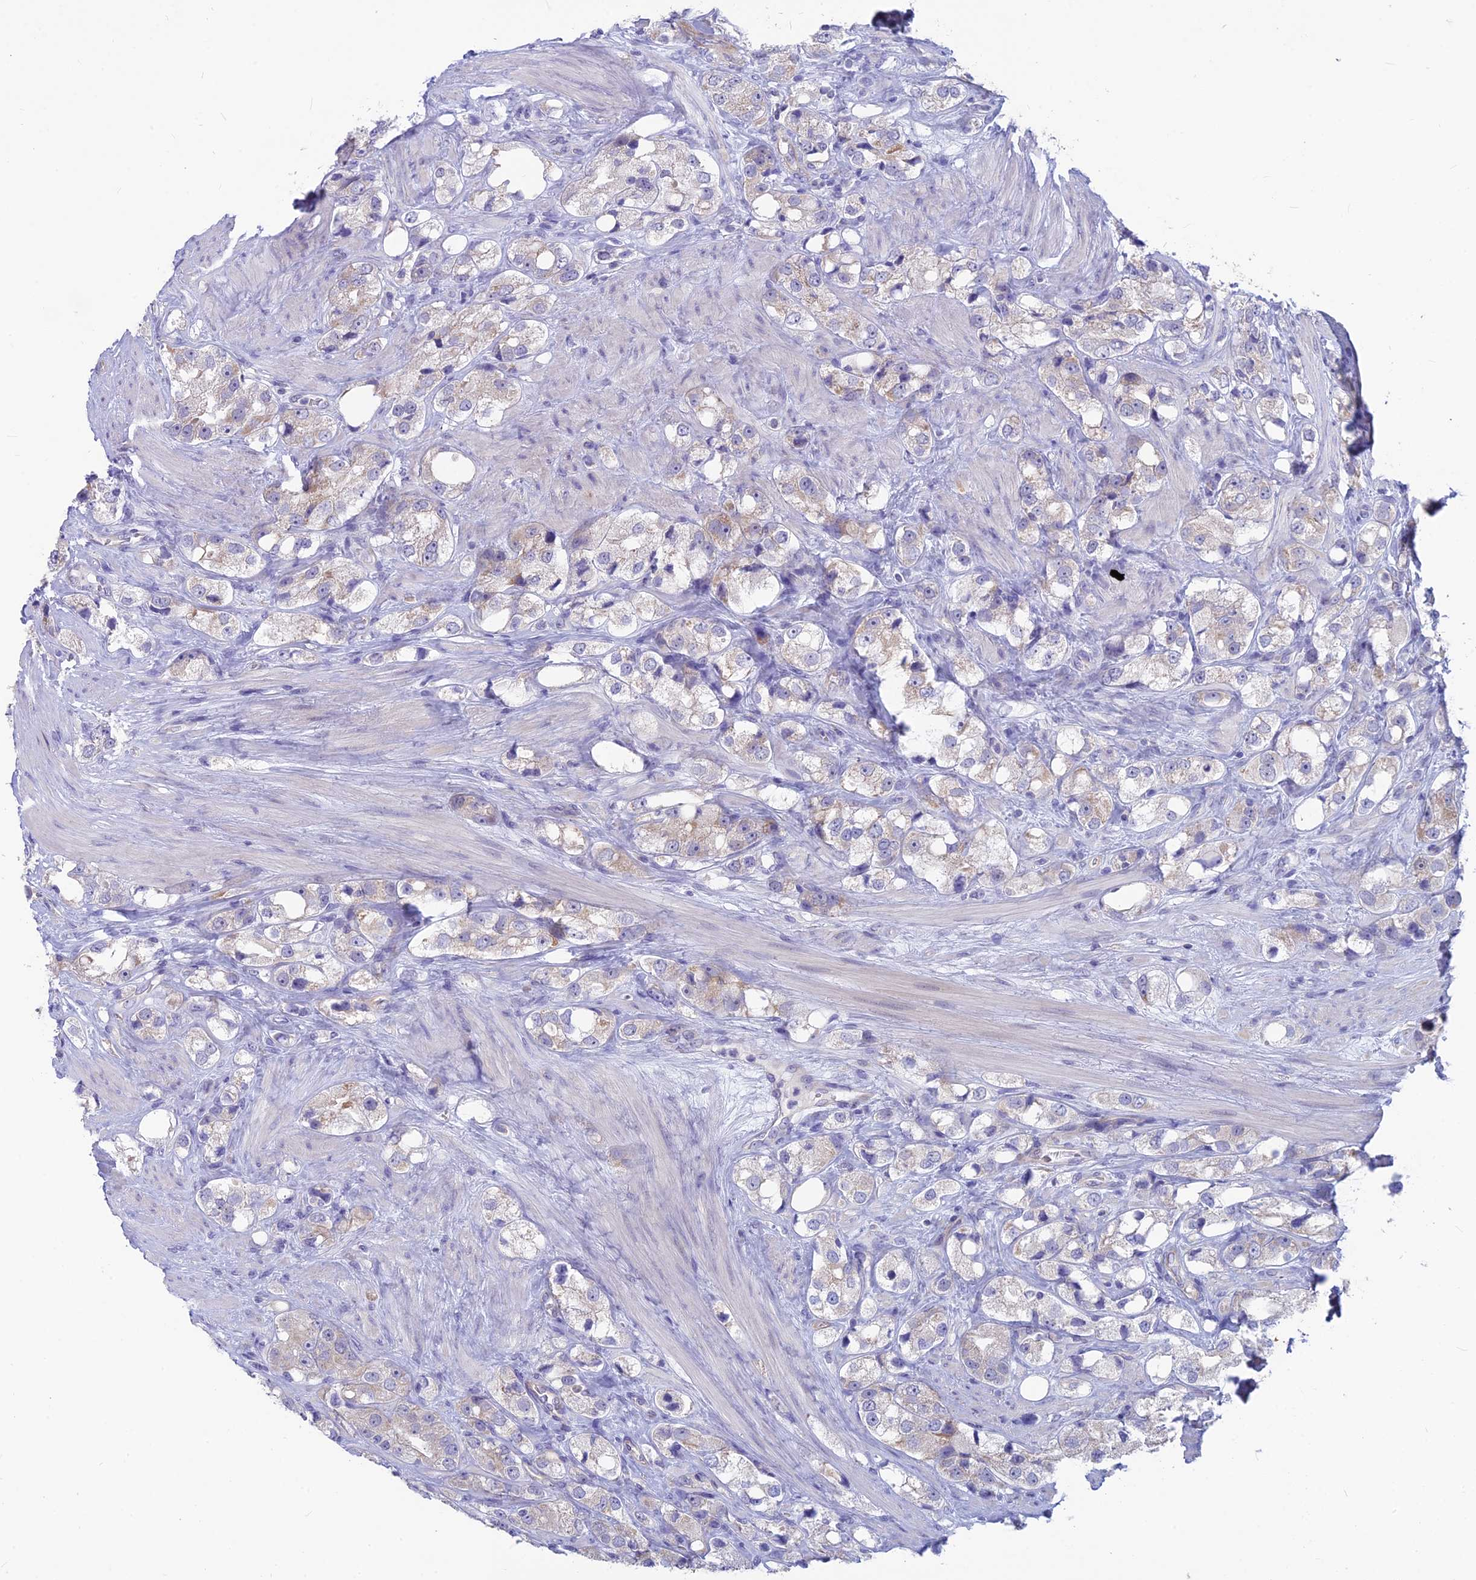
{"staining": {"intensity": "weak", "quantity": "<25%", "location": "cytoplasmic/membranous"}, "tissue": "prostate cancer", "cell_type": "Tumor cells", "image_type": "cancer", "snomed": [{"axis": "morphology", "description": "Adenocarcinoma, NOS"}, {"axis": "topography", "description": "Prostate"}], "caption": "A micrograph of human prostate adenocarcinoma is negative for staining in tumor cells.", "gene": "SNTN", "patient": {"sex": "male", "age": 79}}